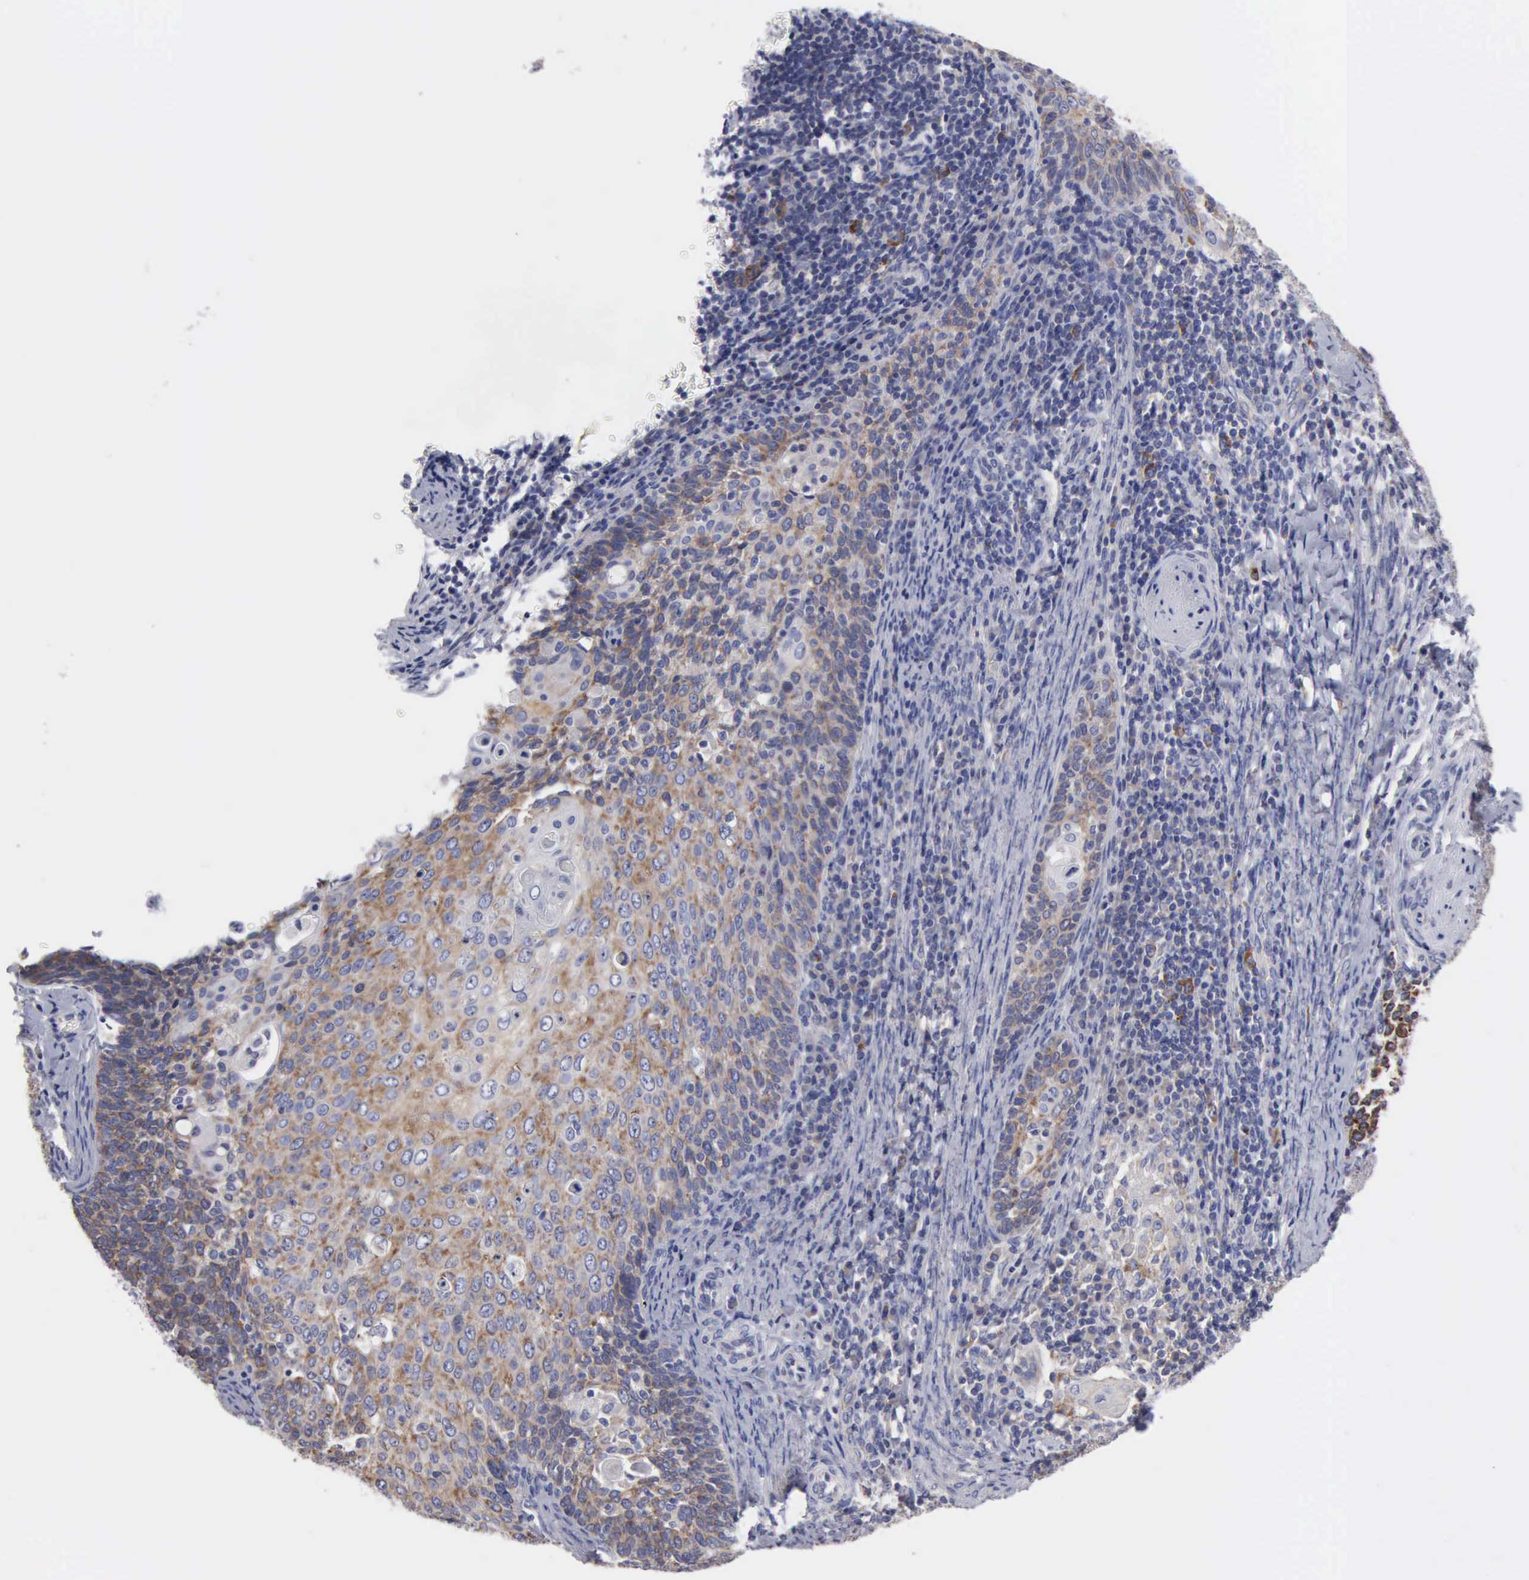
{"staining": {"intensity": "moderate", "quantity": "<25%", "location": "cytoplasmic/membranous"}, "tissue": "cervical cancer", "cell_type": "Tumor cells", "image_type": "cancer", "snomed": [{"axis": "morphology", "description": "Squamous cell carcinoma, NOS"}, {"axis": "topography", "description": "Cervix"}], "caption": "This image demonstrates immunohistochemistry (IHC) staining of human squamous cell carcinoma (cervical), with low moderate cytoplasmic/membranous positivity in about <25% of tumor cells.", "gene": "TXLNG", "patient": {"sex": "female", "age": 33}}